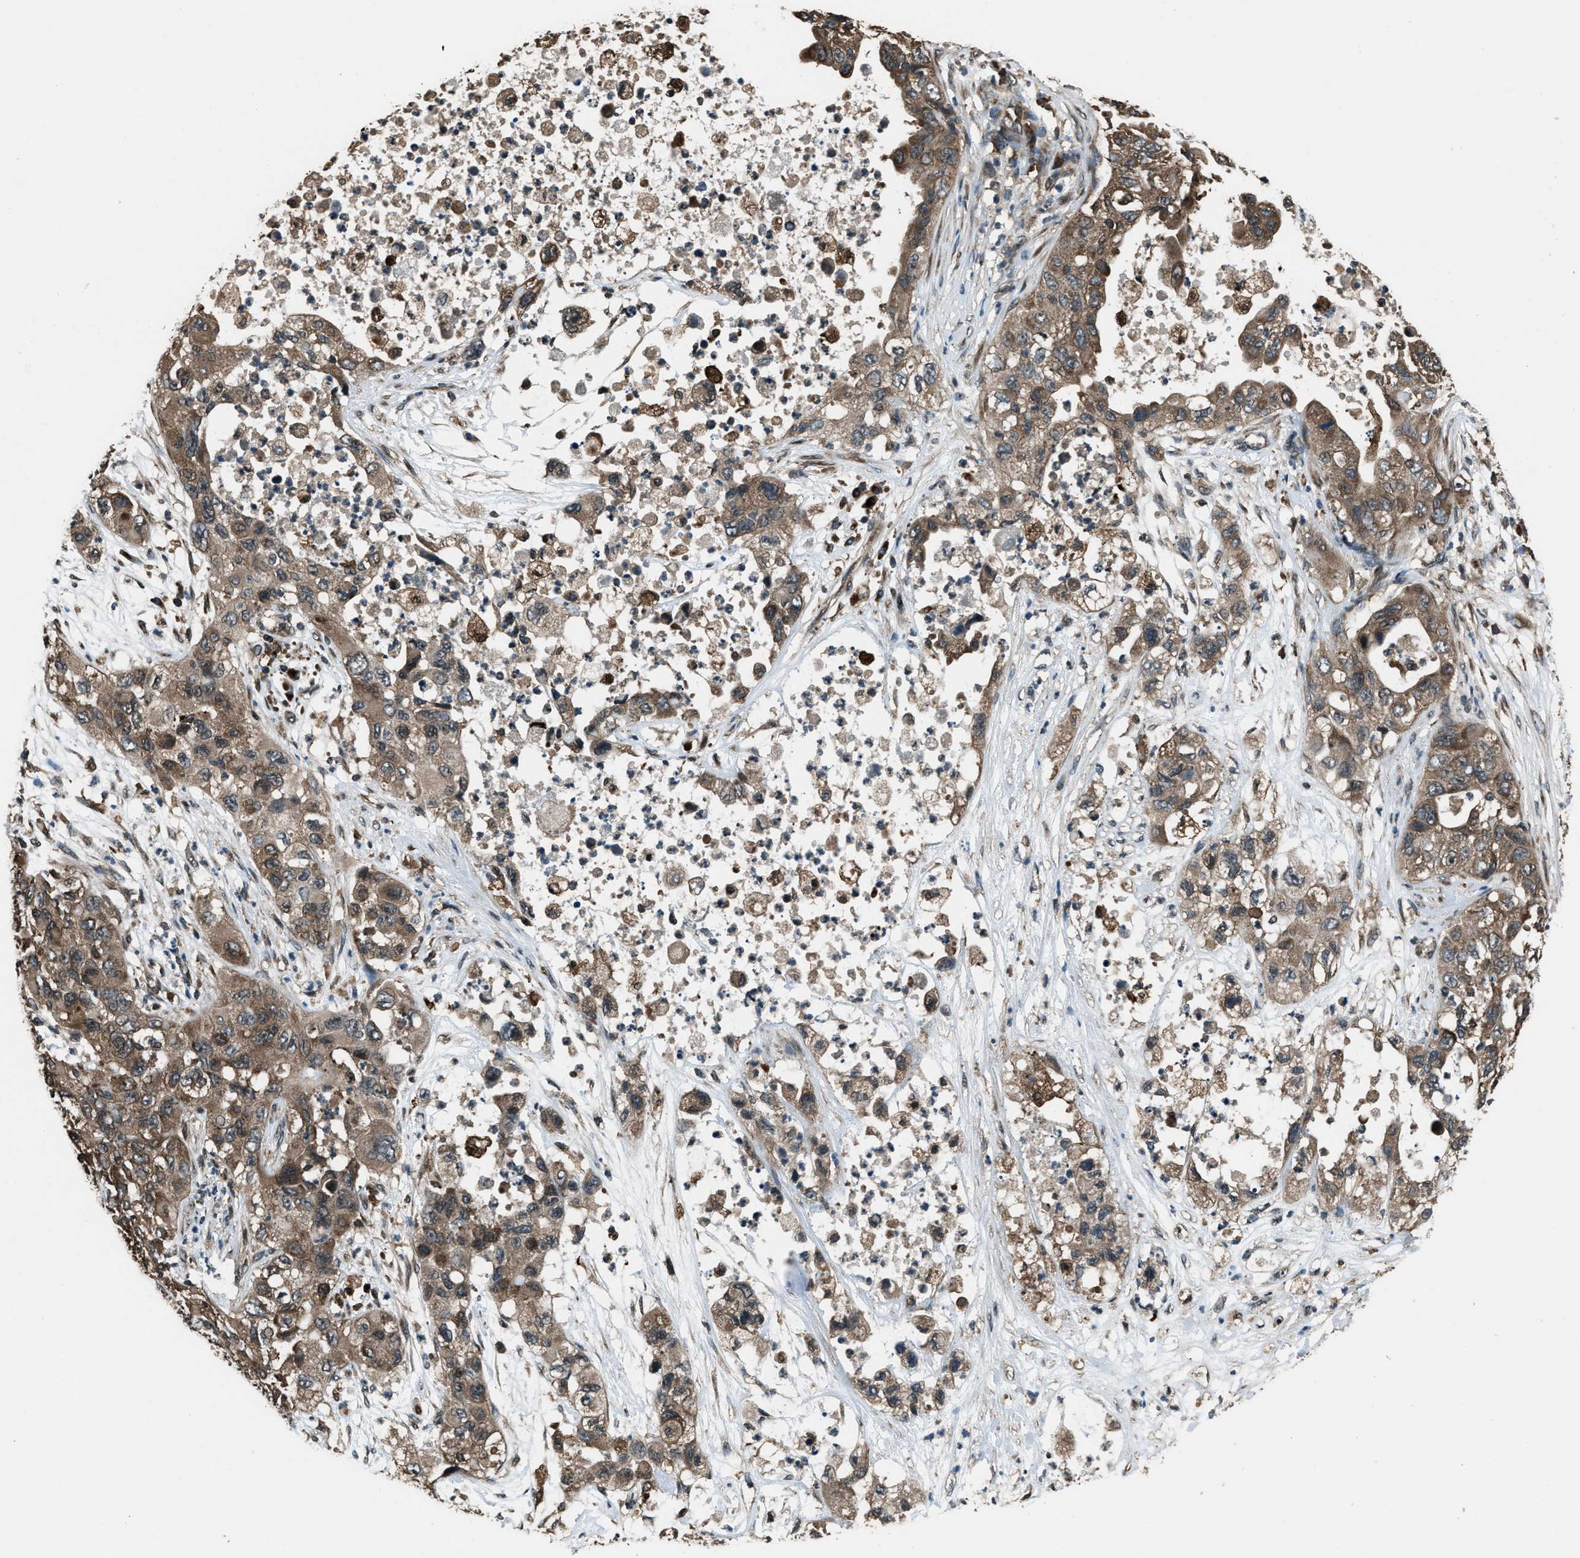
{"staining": {"intensity": "moderate", "quantity": ">75%", "location": "cytoplasmic/membranous"}, "tissue": "pancreatic cancer", "cell_type": "Tumor cells", "image_type": "cancer", "snomed": [{"axis": "morphology", "description": "Adenocarcinoma, NOS"}, {"axis": "topography", "description": "Pancreas"}], "caption": "Immunohistochemical staining of human pancreatic cancer displays moderate cytoplasmic/membranous protein positivity in approximately >75% of tumor cells.", "gene": "TRIM4", "patient": {"sex": "female", "age": 78}}